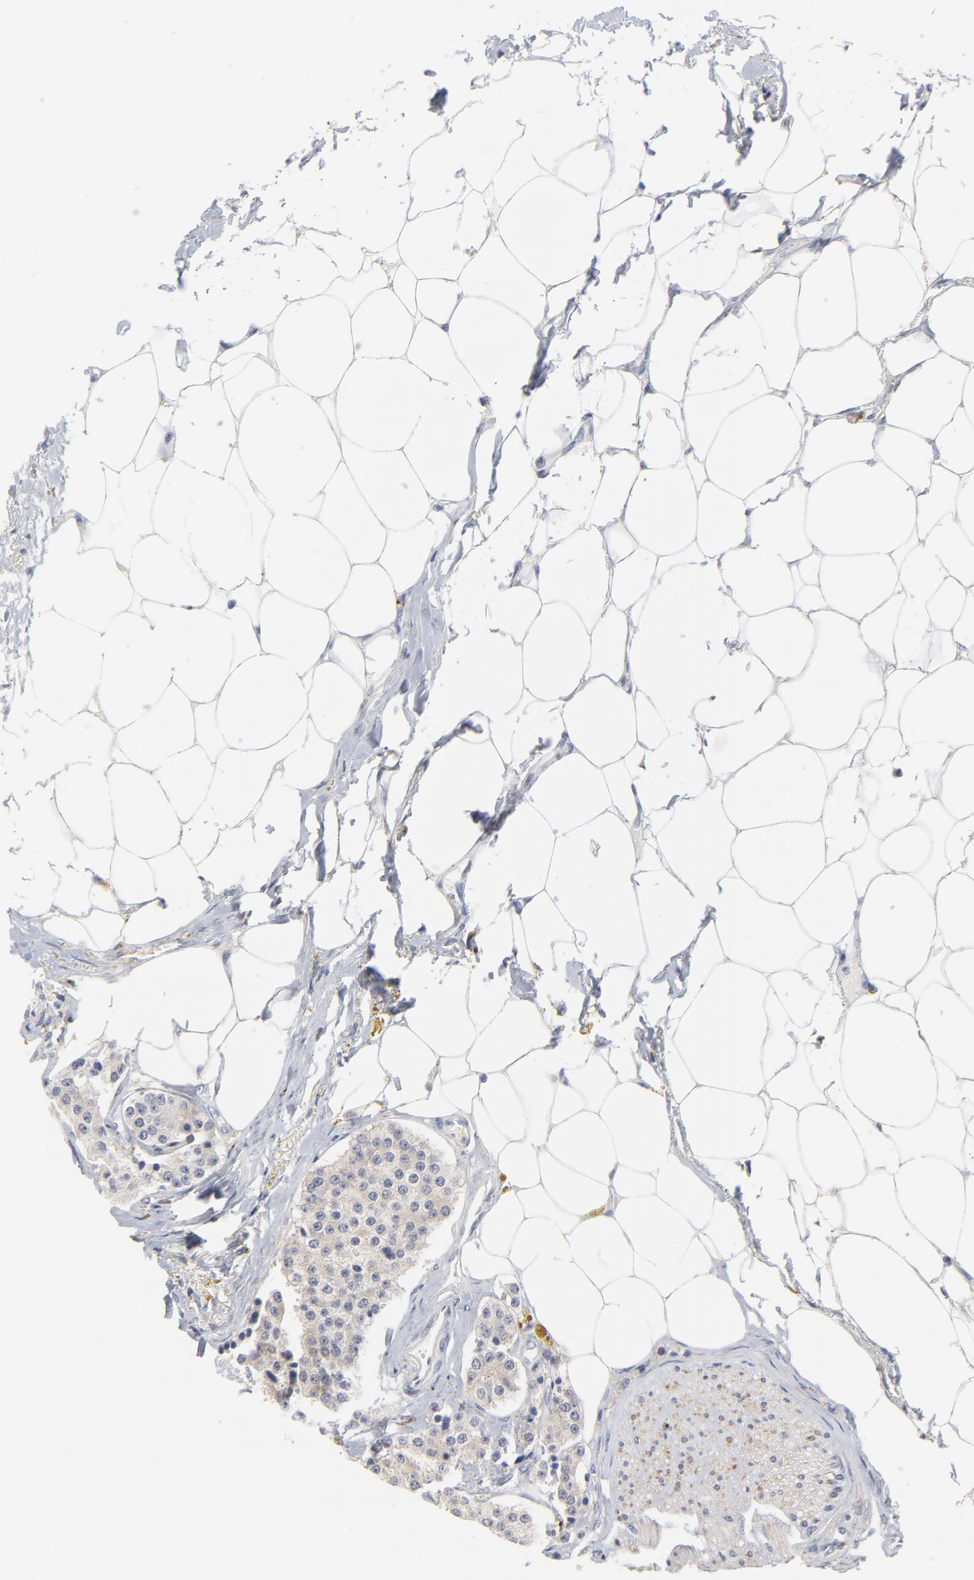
{"staining": {"intensity": "moderate", "quantity": "<25%", "location": "cytoplasmic/membranous"}, "tissue": "carcinoid", "cell_type": "Tumor cells", "image_type": "cancer", "snomed": [{"axis": "morphology", "description": "Carcinoid, malignant, NOS"}, {"axis": "topography", "description": "Colon"}], "caption": "Malignant carcinoid stained with a brown dye shows moderate cytoplasmic/membranous positive expression in approximately <25% of tumor cells.", "gene": "AURKA", "patient": {"sex": "female", "age": 61}}